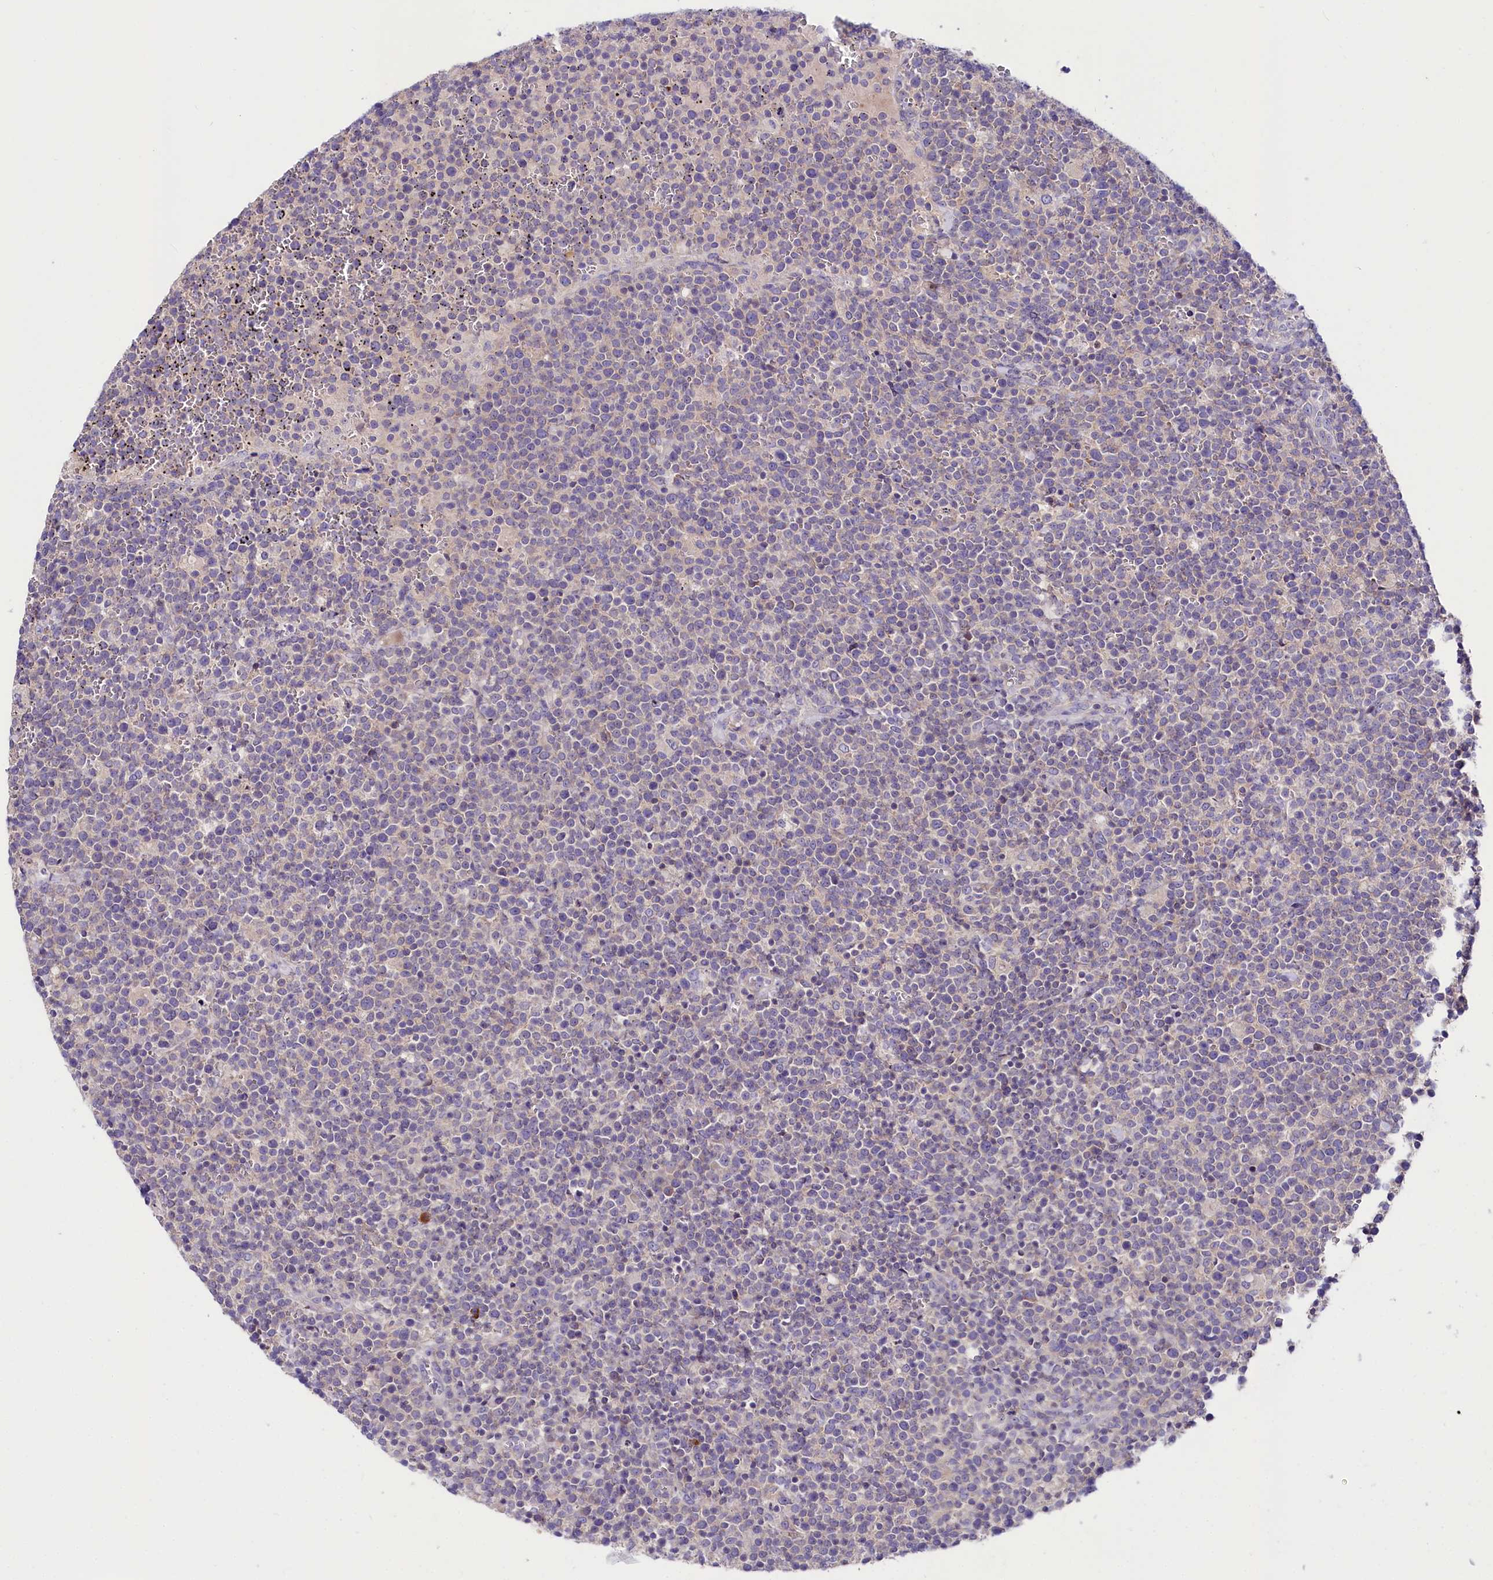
{"staining": {"intensity": "negative", "quantity": "none", "location": "none"}, "tissue": "lymphoma", "cell_type": "Tumor cells", "image_type": "cancer", "snomed": [{"axis": "morphology", "description": "Malignant lymphoma, non-Hodgkin's type, High grade"}, {"axis": "topography", "description": "Lymph node"}], "caption": "Tumor cells show no significant protein staining in malignant lymphoma, non-Hodgkin's type (high-grade).", "gene": "ABHD5", "patient": {"sex": "male", "age": 61}}